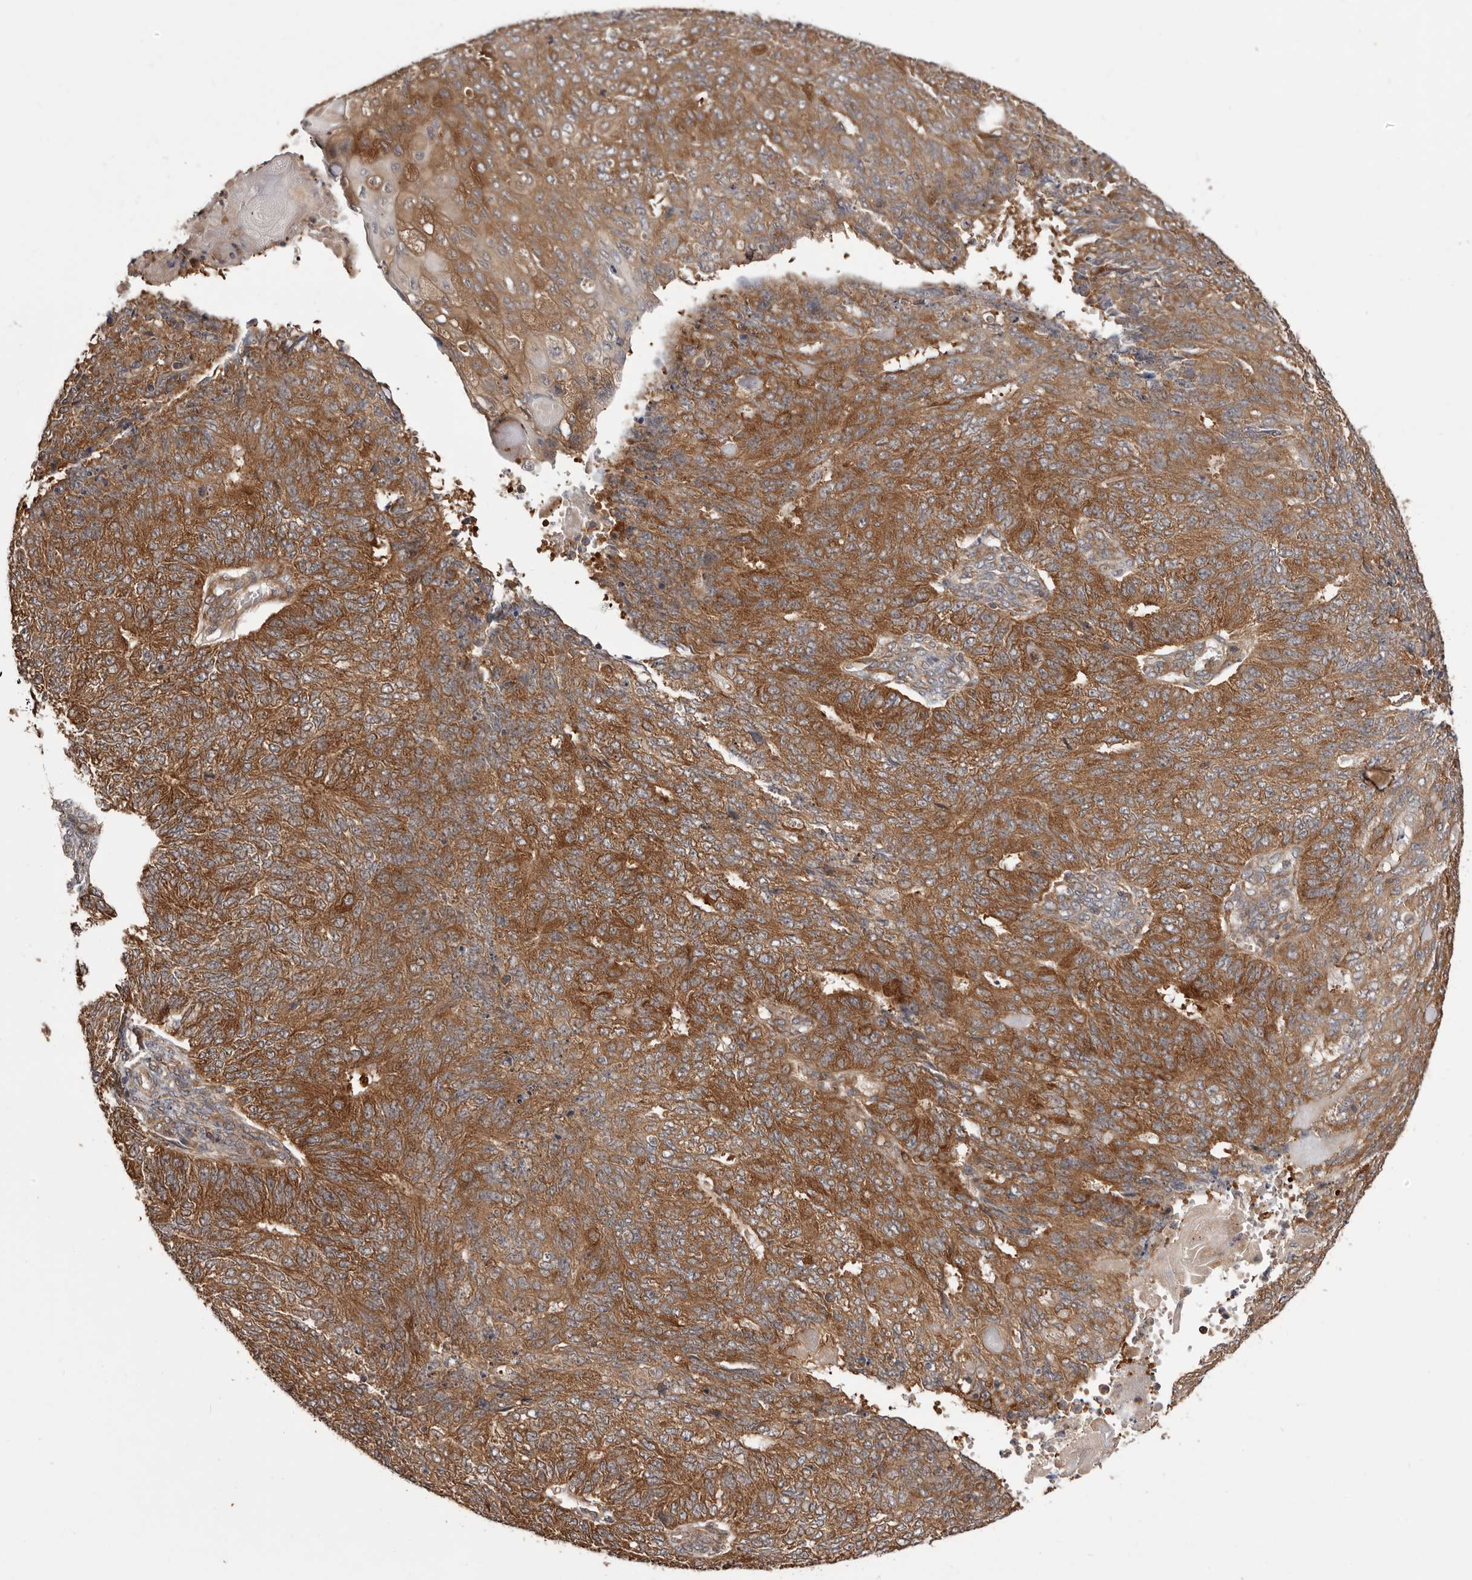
{"staining": {"intensity": "moderate", "quantity": ">75%", "location": "cytoplasmic/membranous"}, "tissue": "endometrial cancer", "cell_type": "Tumor cells", "image_type": "cancer", "snomed": [{"axis": "morphology", "description": "Adenocarcinoma, NOS"}, {"axis": "topography", "description": "Endometrium"}], "caption": "Endometrial cancer (adenocarcinoma) was stained to show a protein in brown. There is medium levels of moderate cytoplasmic/membranous positivity in approximately >75% of tumor cells.", "gene": "HBS1L", "patient": {"sex": "female", "age": 32}}